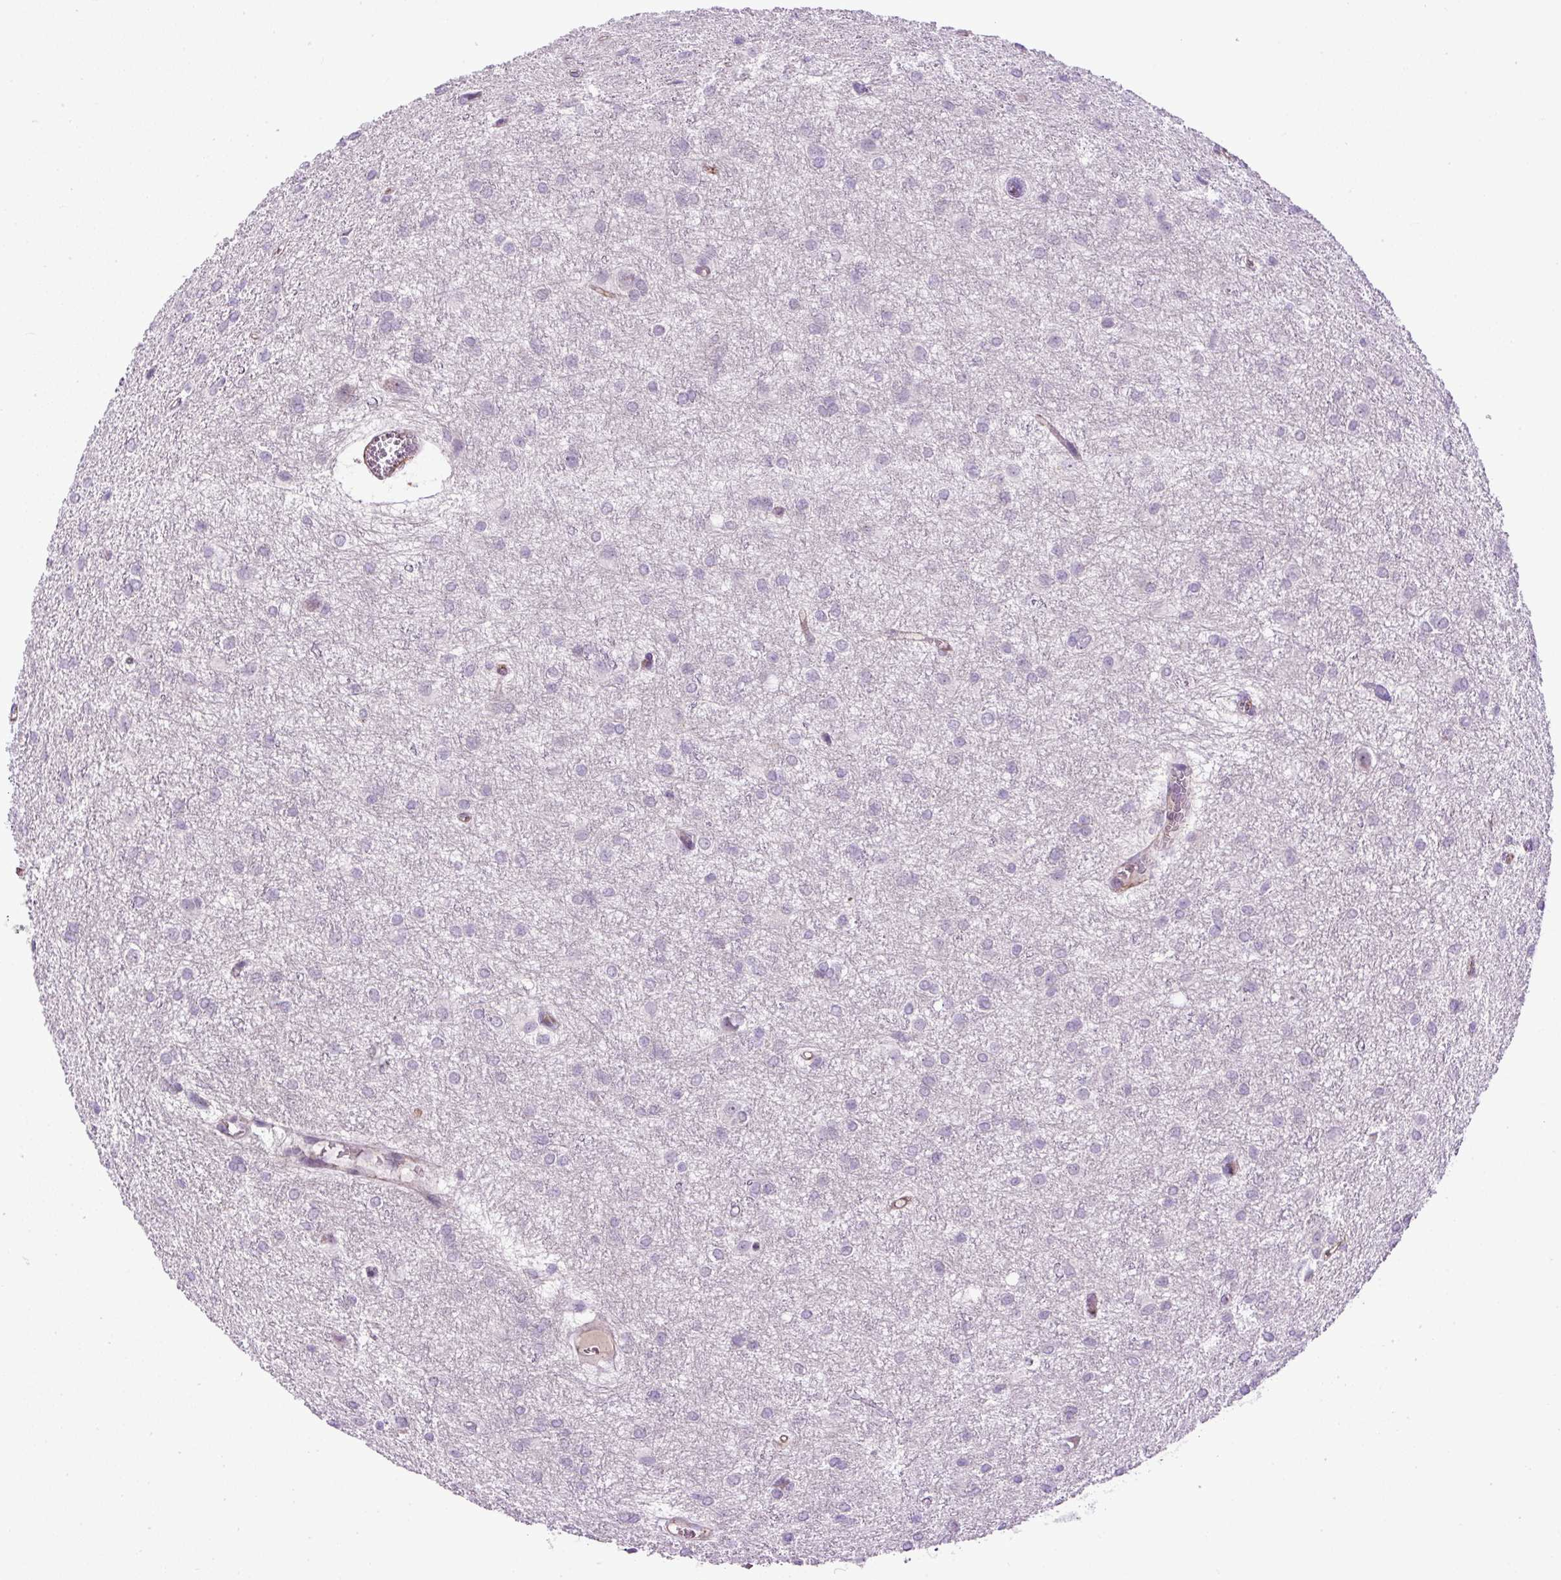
{"staining": {"intensity": "negative", "quantity": "none", "location": "none"}, "tissue": "glioma", "cell_type": "Tumor cells", "image_type": "cancer", "snomed": [{"axis": "morphology", "description": "Glioma, malignant, High grade"}, {"axis": "topography", "description": "Brain"}], "caption": "A photomicrograph of human malignant glioma (high-grade) is negative for staining in tumor cells. (Brightfield microscopy of DAB immunohistochemistry at high magnification).", "gene": "LEFTY2", "patient": {"sex": "female", "age": 50}}